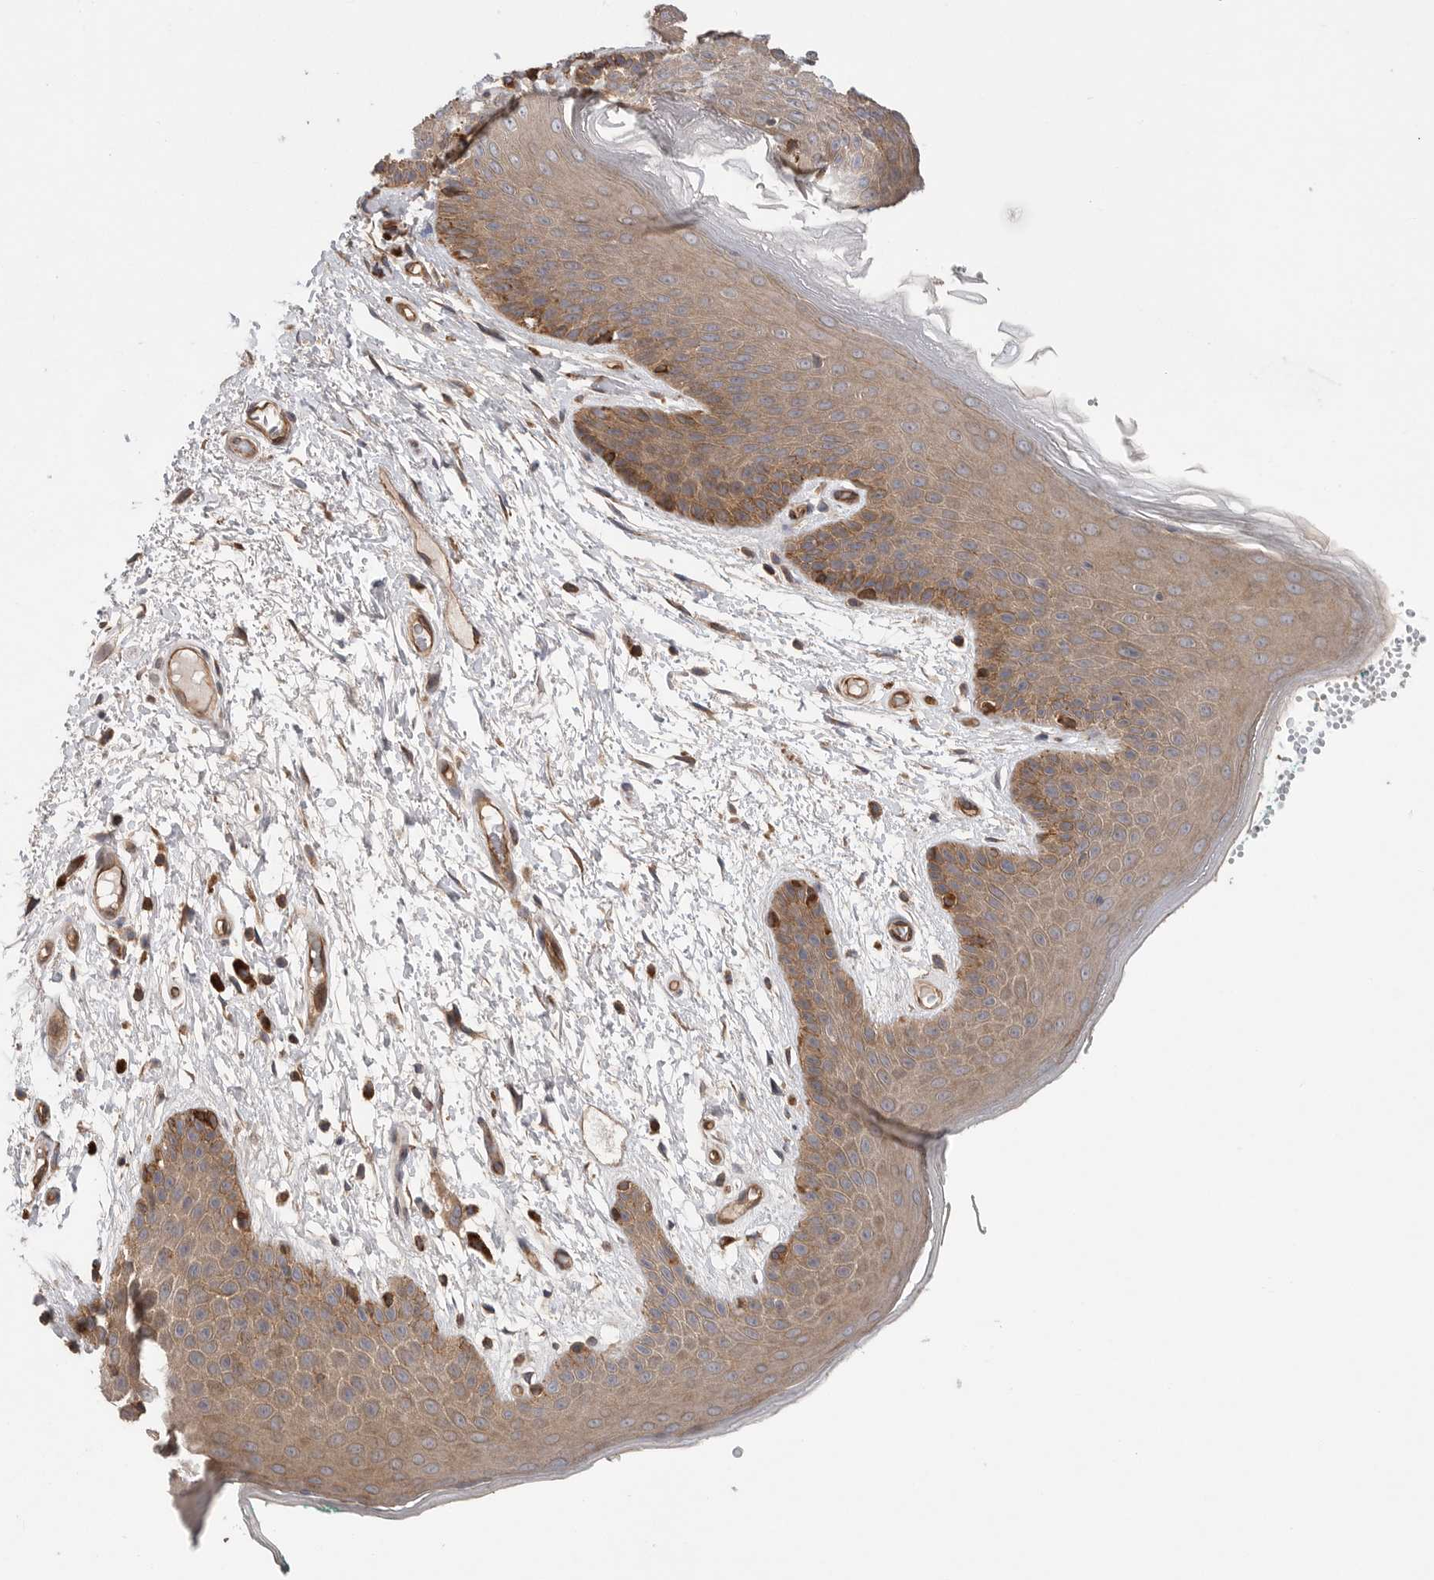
{"staining": {"intensity": "moderate", "quantity": ">75%", "location": "cytoplasmic/membranous"}, "tissue": "skin", "cell_type": "Epidermal cells", "image_type": "normal", "snomed": [{"axis": "morphology", "description": "Normal tissue, NOS"}, {"axis": "topography", "description": "Anal"}], "caption": "Immunohistochemical staining of unremarkable skin exhibits medium levels of moderate cytoplasmic/membranous positivity in approximately >75% of epidermal cells.", "gene": "PRKCH", "patient": {"sex": "male", "age": 74}}